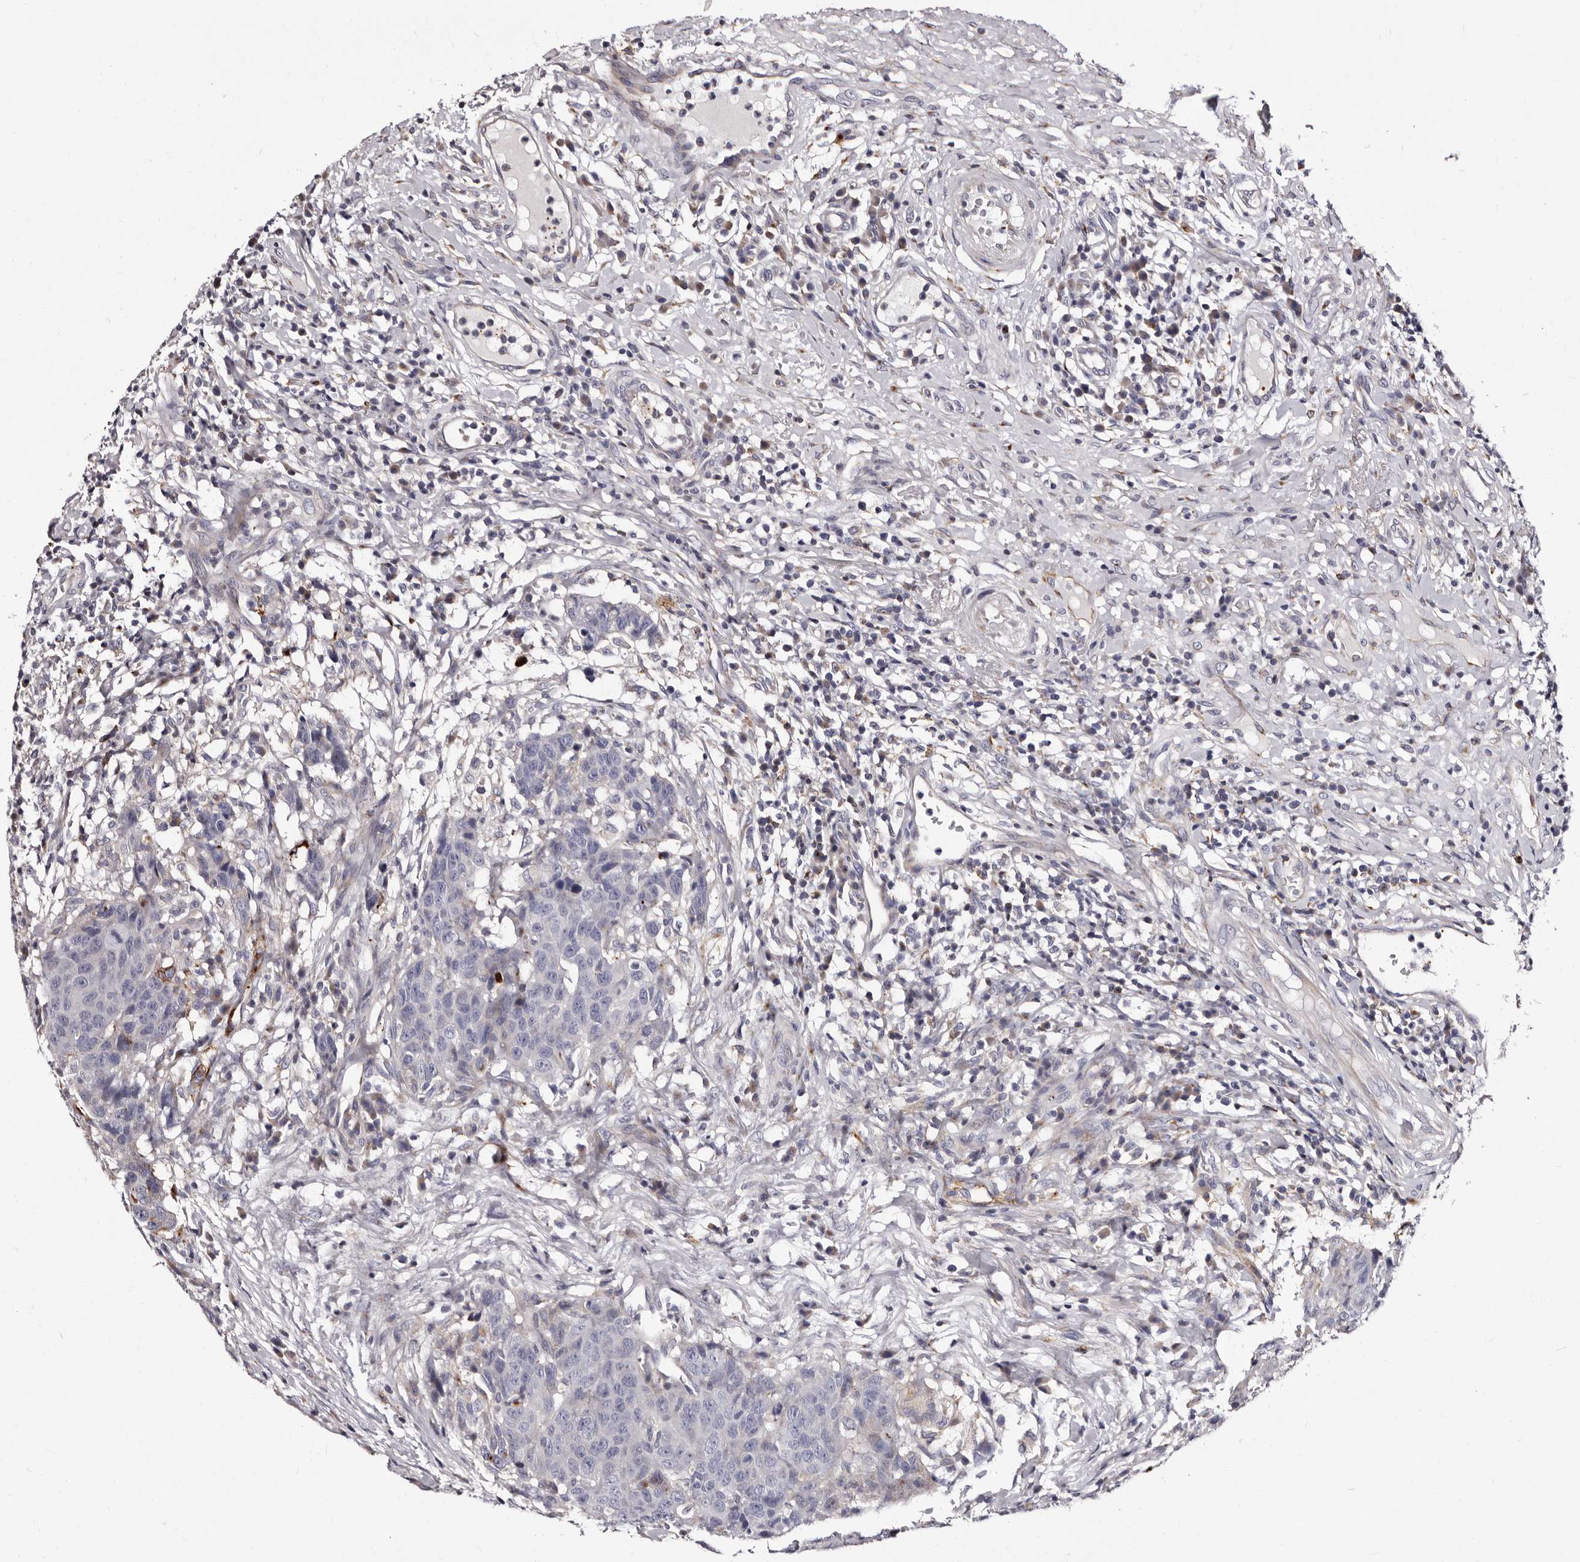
{"staining": {"intensity": "negative", "quantity": "none", "location": "none"}, "tissue": "head and neck cancer", "cell_type": "Tumor cells", "image_type": "cancer", "snomed": [{"axis": "morphology", "description": "Squamous cell carcinoma, NOS"}, {"axis": "topography", "description": "Head-Neck"}], "caption": "This is an immunohistochemistry (IHC) image of head and neck squamous cell carcinoma. There is no expression in tumor cells.", "gene": "AUNIP", "patient": {"sex": "male", "age": 66}}